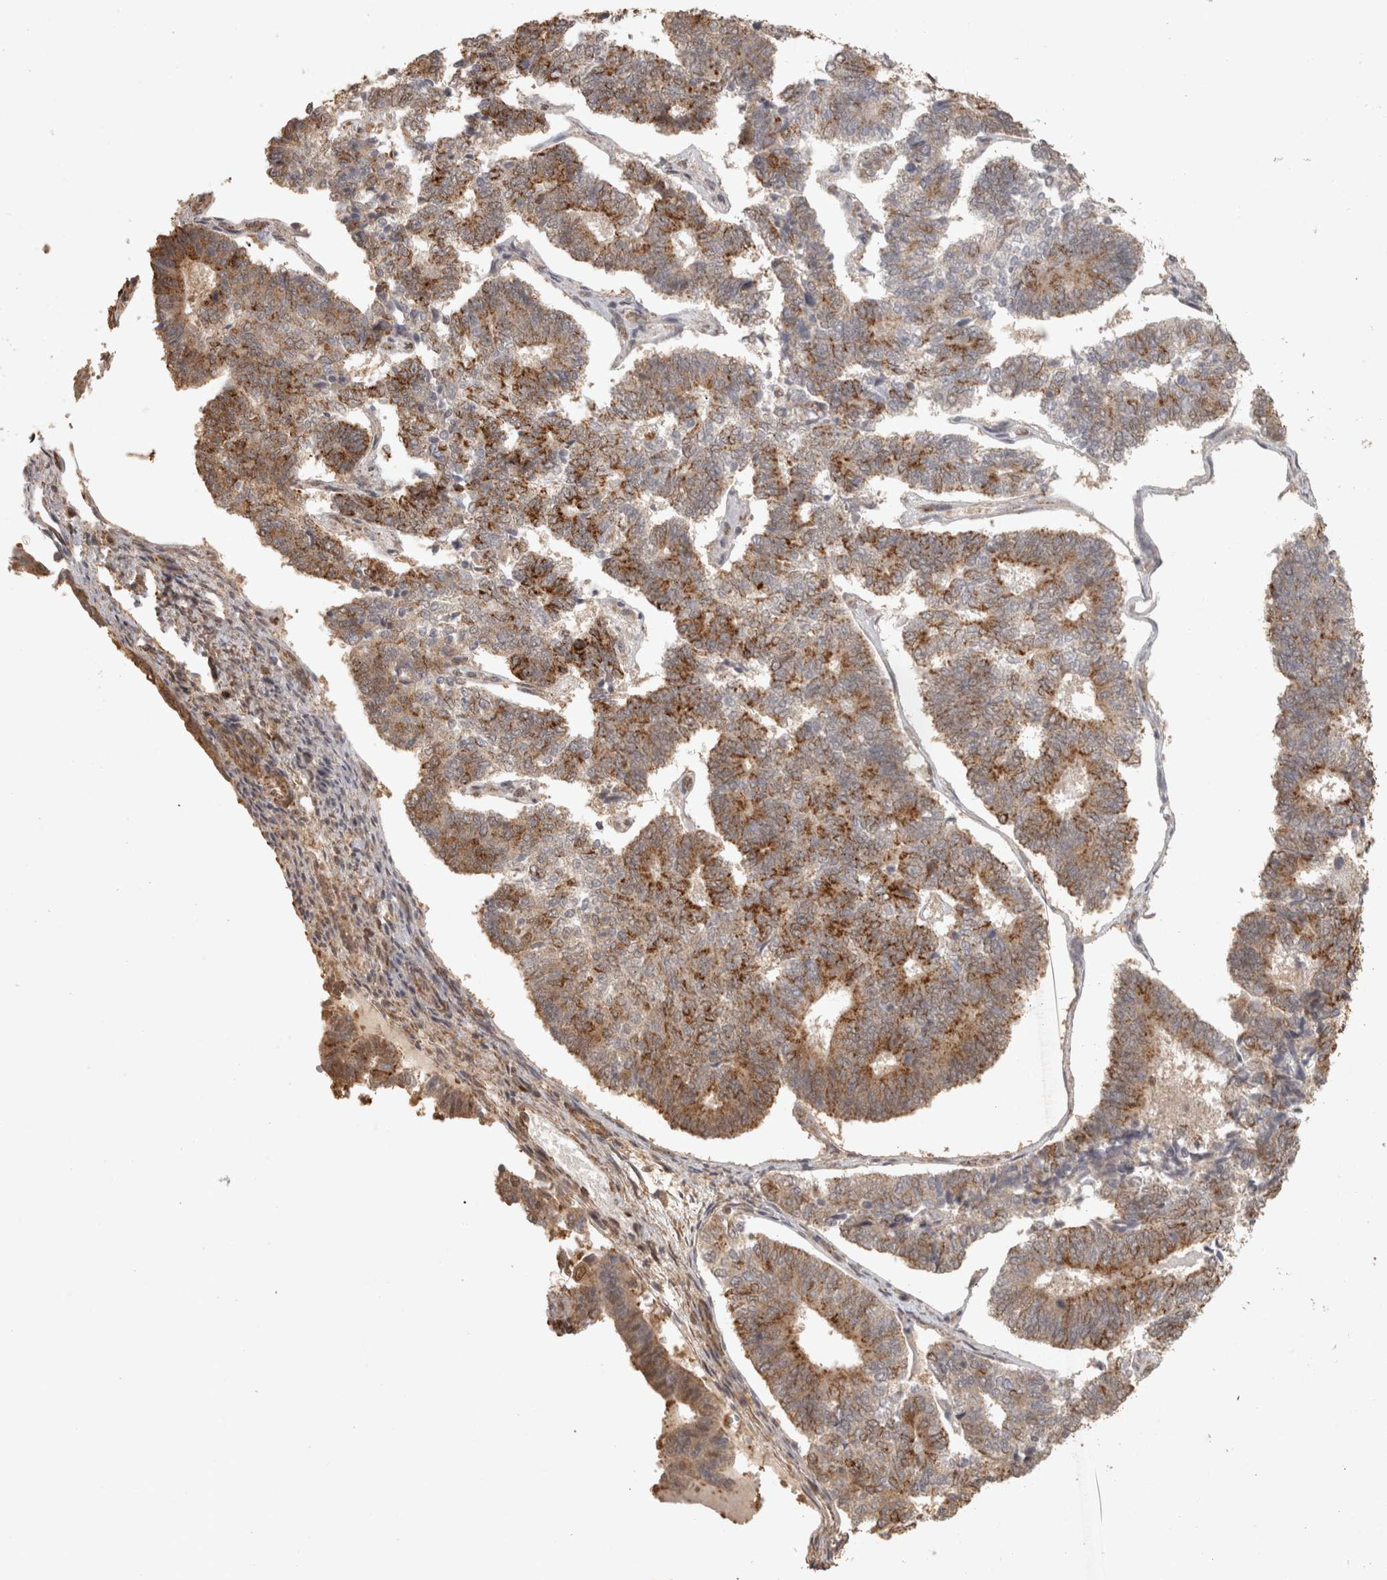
{"staining": {"intensity": "moderate", "quantity": ">75%", "location": "cytoplasmic/membranous"}, "tissue": "endometrial cancer", "cell_type": "Tumor cells", "image_type": "cancer", "snomed": [{"axis": "morphology", "description": "Adenocarcinoma, NOS"}, {"axis": "topography", "description": "Endometrium"}], "caption": "This image reveals immunohistochemistry (IHC) staining of human endometrial adenocarcinoma, with medium moderate cytoplasmic/membranous expression in approximately >75% of tumor cells.", "gene": "BNIP3L", "patient": {"sex": "female", "age": 70}}